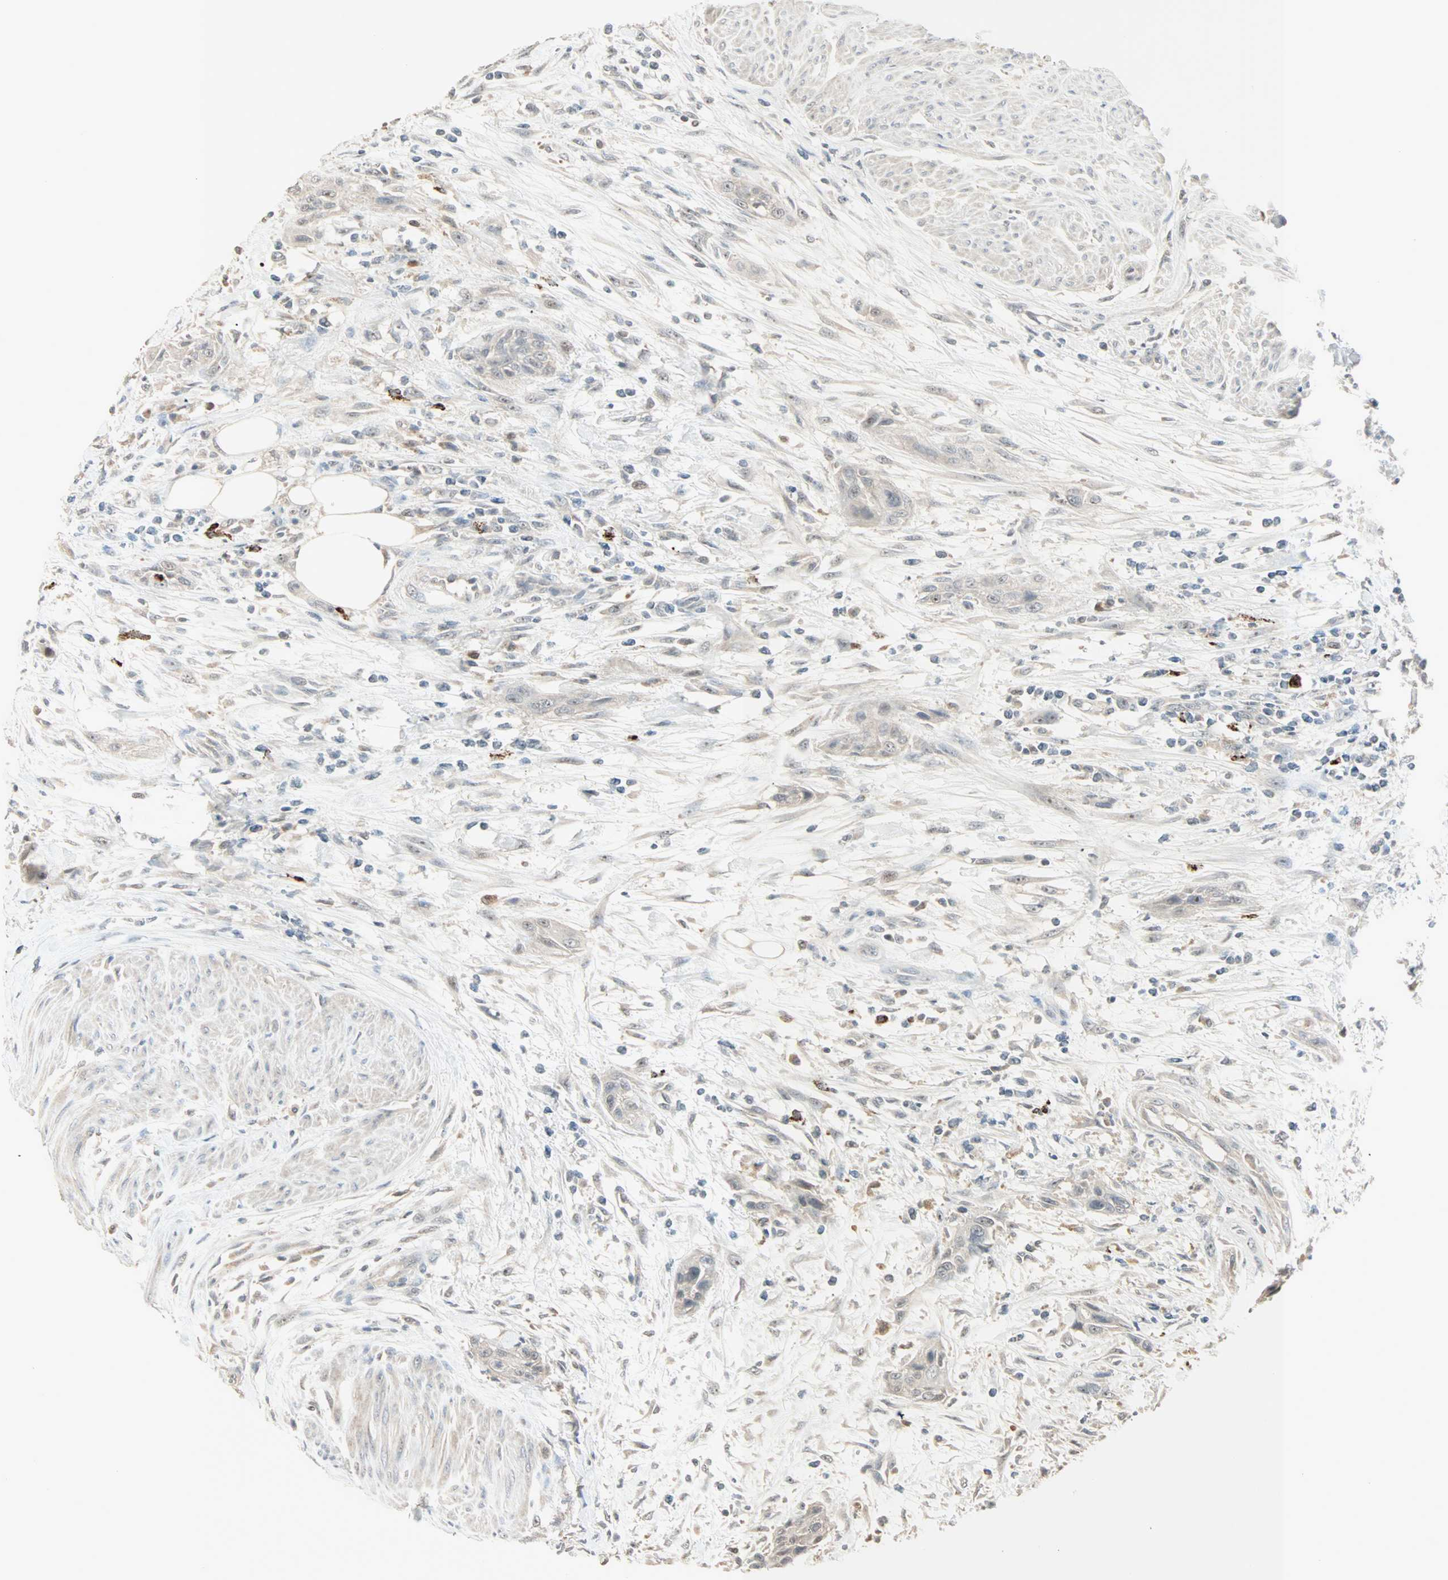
{"staining": {"intensity": "negative", "quantity": "none", "location": "none"}, "tissue": "urothelial cancer", "cell_type": "Tumor cells", "image_type": "cancer", "snomed": [{"axis": "morphology", "description": "Urothelial carcinoma, High grade"}, {"axis": "topography", "description": "Urinary bladder"}], "caption": "Histopathology image shows no protein expression in tumor cells of high-grade urothelial carcinoma tissue. (DAB (3,3'-diaminobenzidine) IHC with hematoxylin counter stain).", "gene": "KDM4A", "patient": {"sex": "male", "age": 35}}